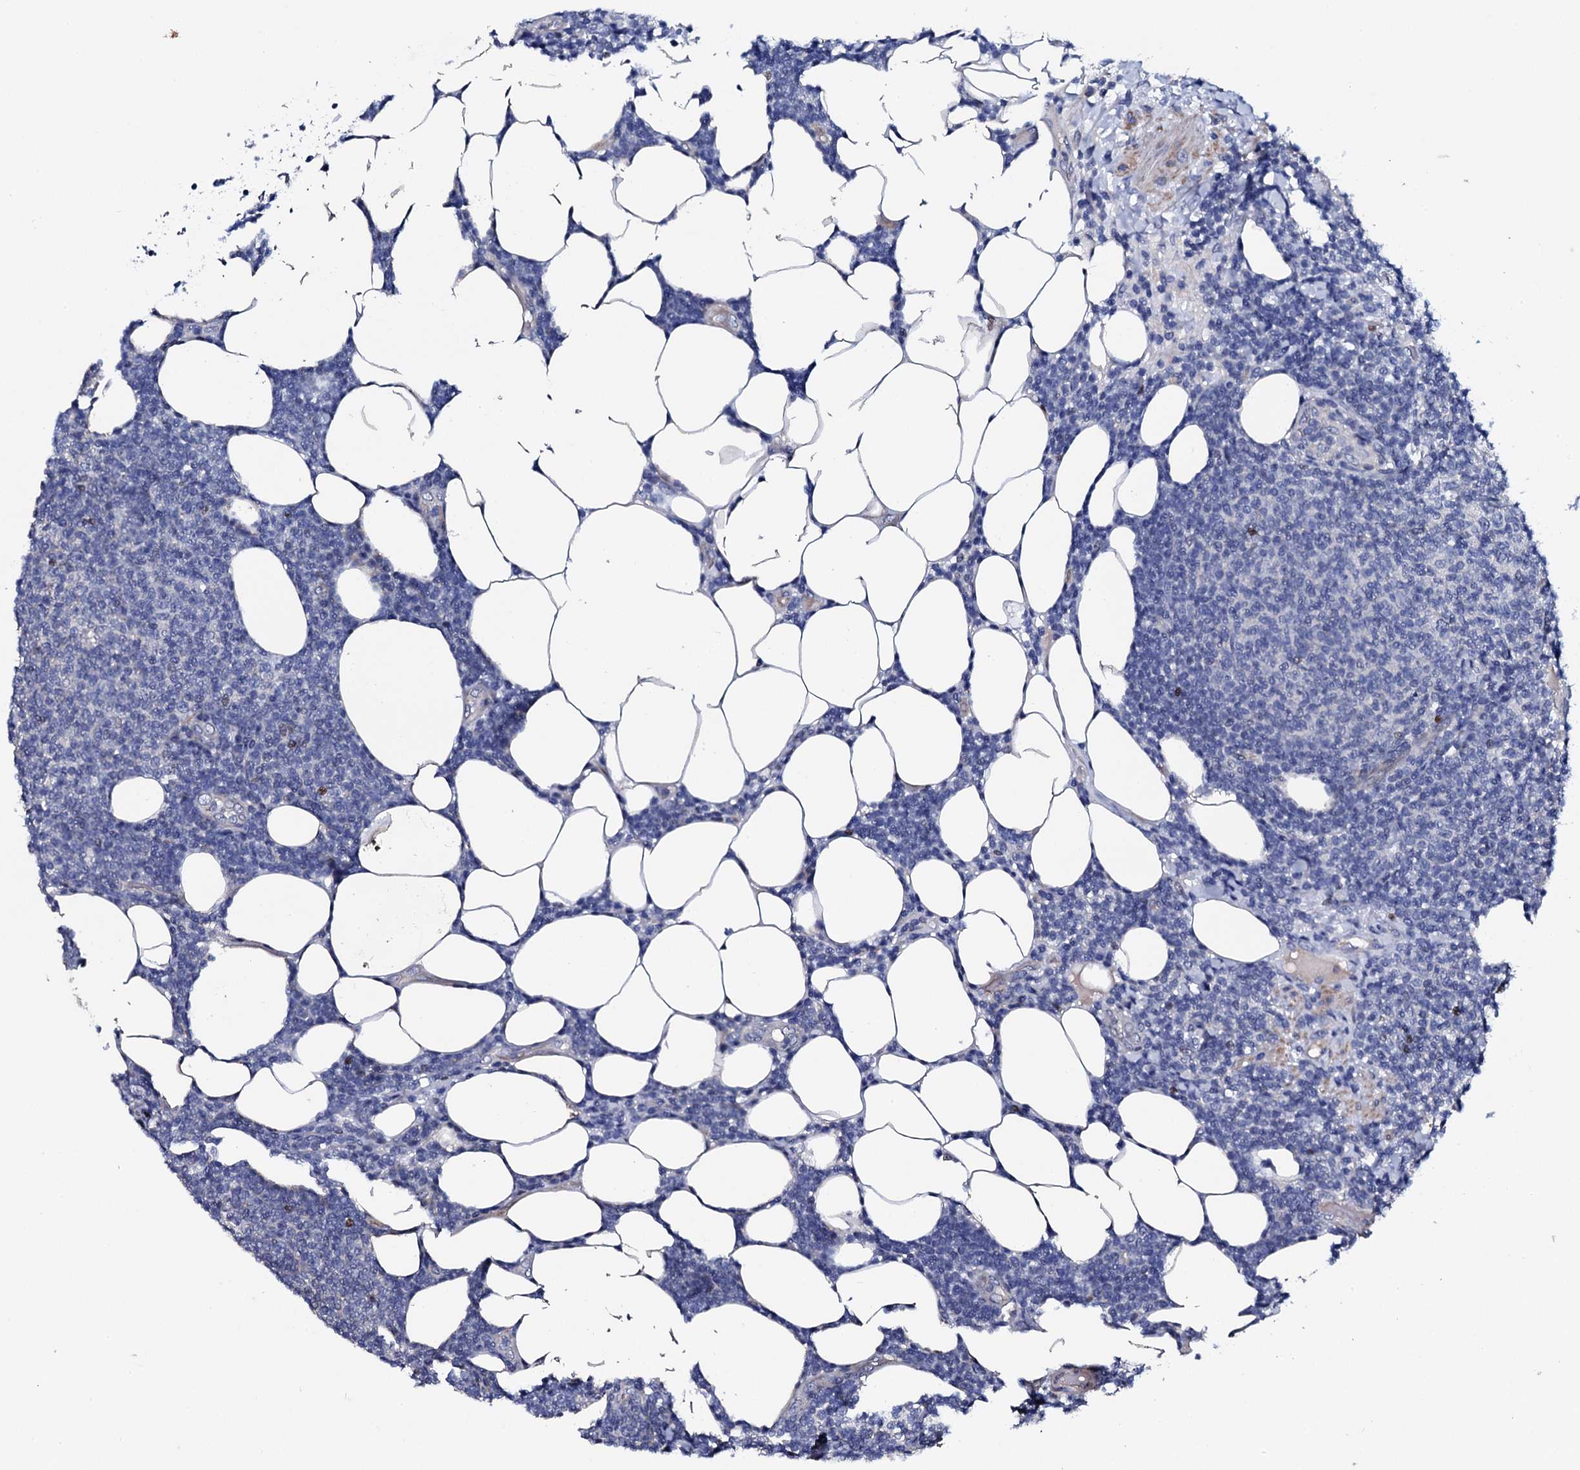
{"staining": {"intensity": "negative", "quantity": "none", "location": "none"}, "tissue": "lymphoma", "cell_type": "Tumor cells", "image_type": "cancer", "snomed": [{"axis": "morphology", "description": "Malignant lymphoma, non-Hodgkin's type, Low grade"}, {"axis": "topography", "description": "Lymph node"}], "caption": "This histopathology image is of lymphoma stained with immunohistochemistry to label a protein in brown with the nuclei are counter-stained blue. There is no staining in tumor cells.", "gene": "NPM2", "patient": {"sex": "male", "age": 66}}